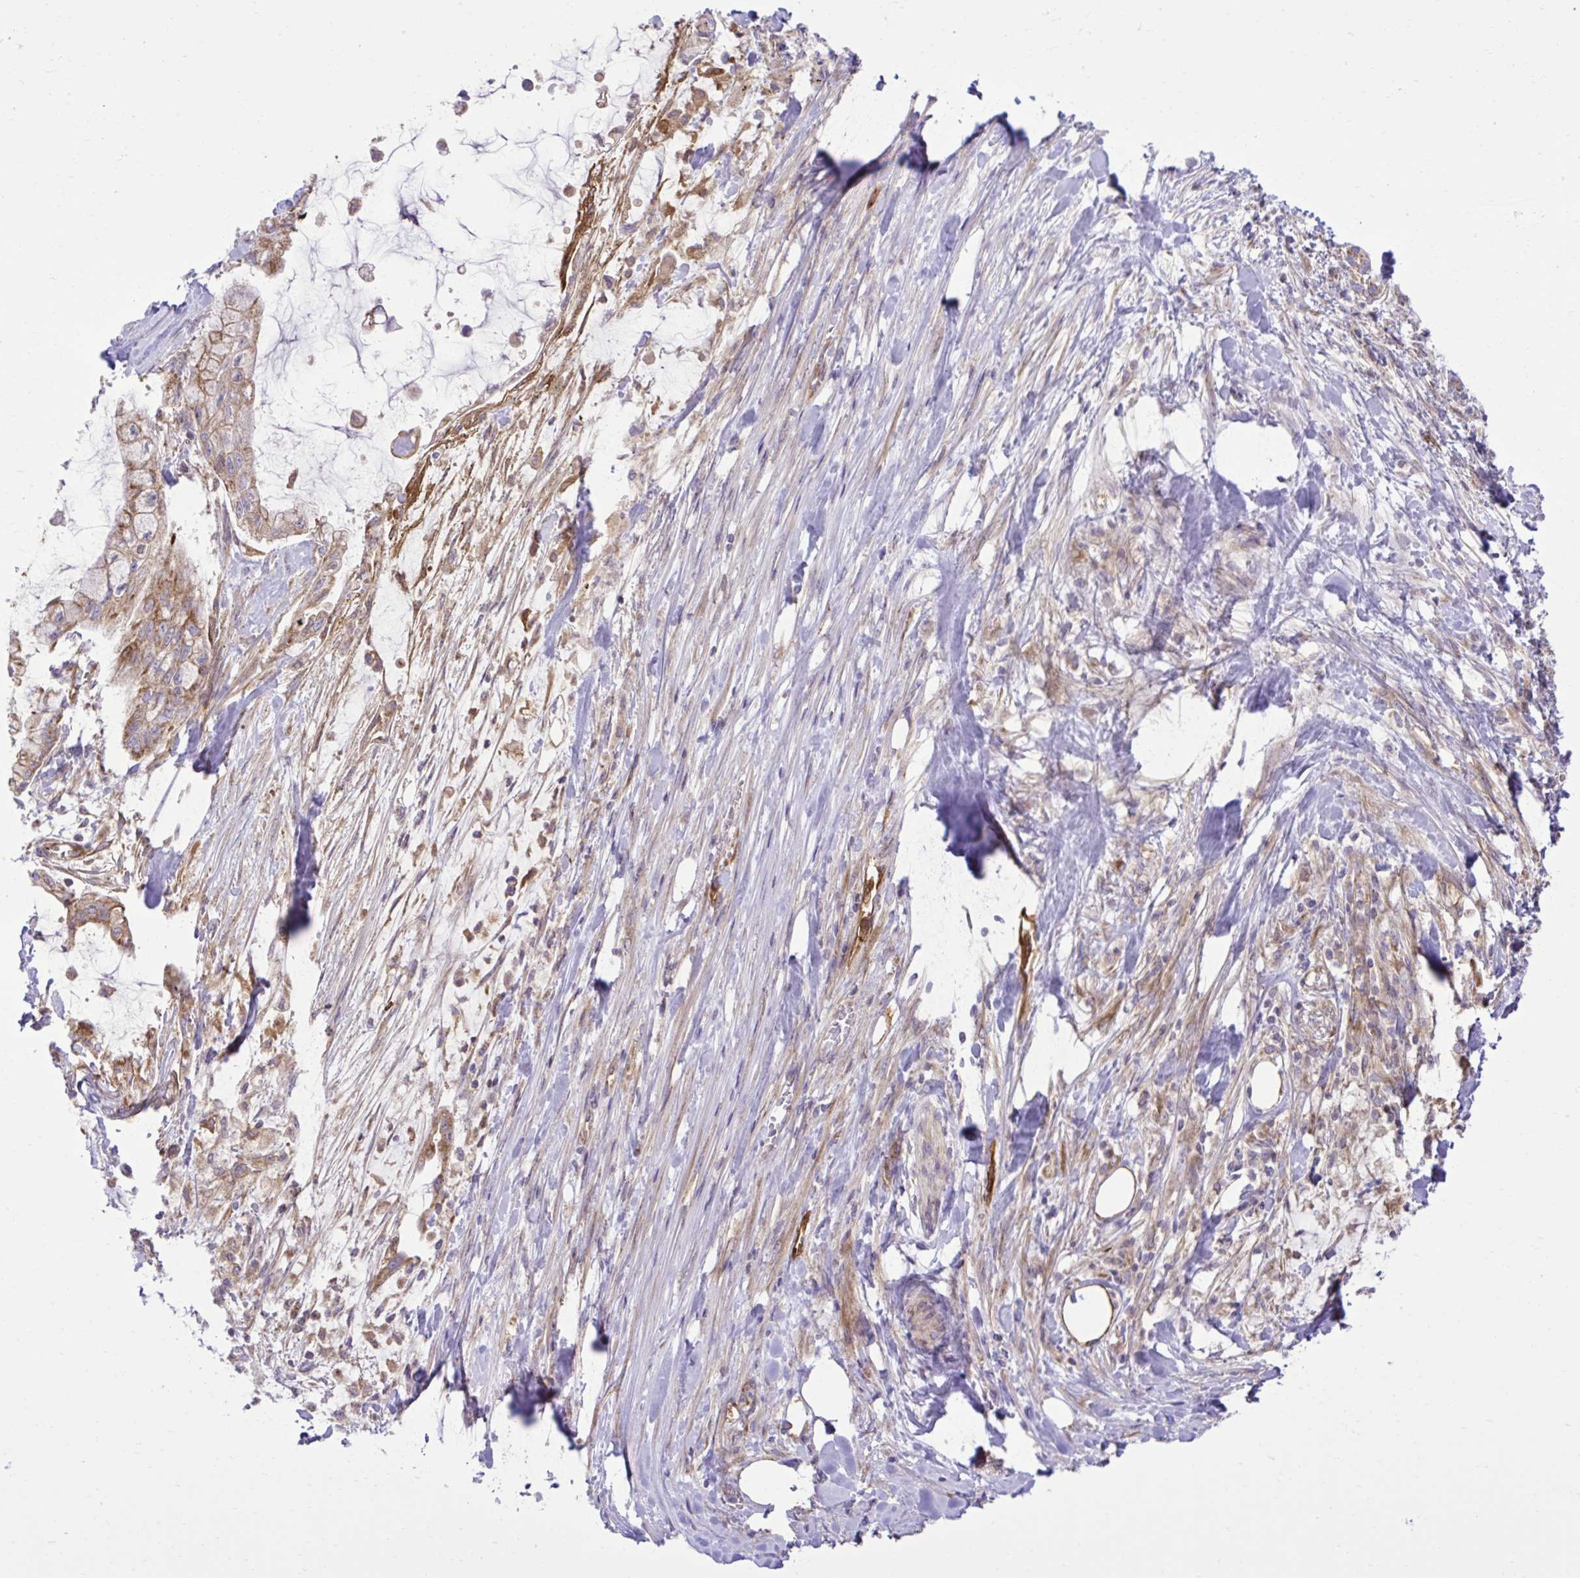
{"staining": {"intensity": "moderate", "quantity": ">75%", "location": "cytoplasmic/membranous"}, "tissue": "pancreatic cancer", "cell_type": "Tumor cells", "image_type": "cancer", "snomed": [{"axis": "morphology", "description": "Adenocarcinoma, NOS"}, {"axis": "topography", "description": "Pancreas"}], "caption": "The immunohistochemical stain highlights moderate cytoplasmic/membranous positivity in tumor cells of pancreatic cancer tissue.", "gene": "LIMS1", "patient": {"sex": "male", "age": 48}}